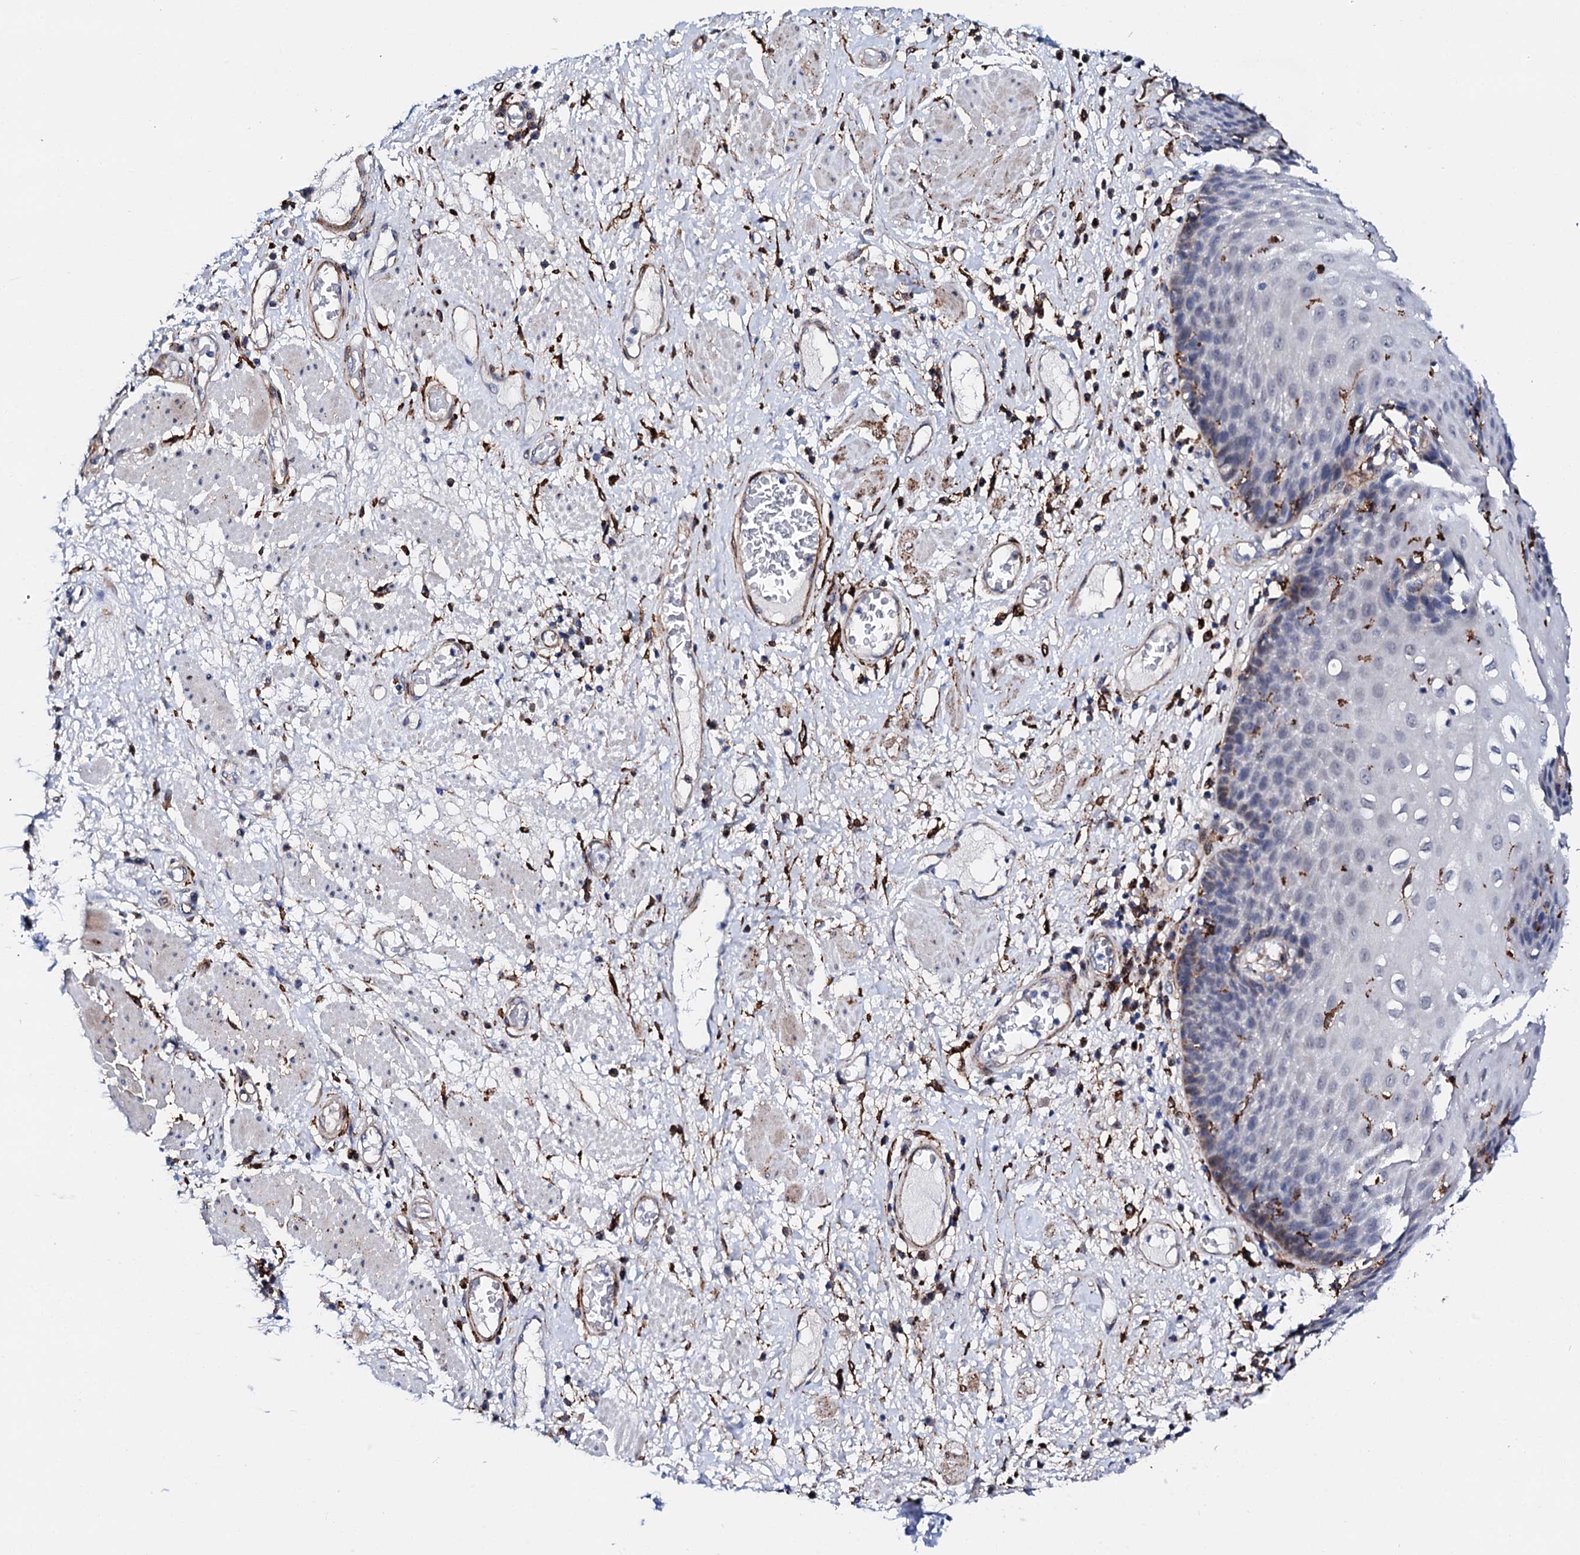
{"staining": {"intensity": "weak", "quantity": "<25%", "location": "cytoplasmic/membranous"}, "tissue": "esophagus", "cell_type": "Squamous epithelial cells", "image_type": "normal", "snomed": [{"axis": "morphology", "description": "Normal tissue, NOS"}, {"axis": "morphology", "description": "Adenocarcinoma, NOS"}, {"axis": "topography", "description": "Esophagus"}], "caption": "Immunohistochemistry micrograph of benign esophagus: esophagus stained with DAB (3,3'-diaminobenzidine) demonstrates no significant protein expression in squamous epithelial cells.", "gene": "MED13L", "patient": {"sex": "male", "age": 62}}